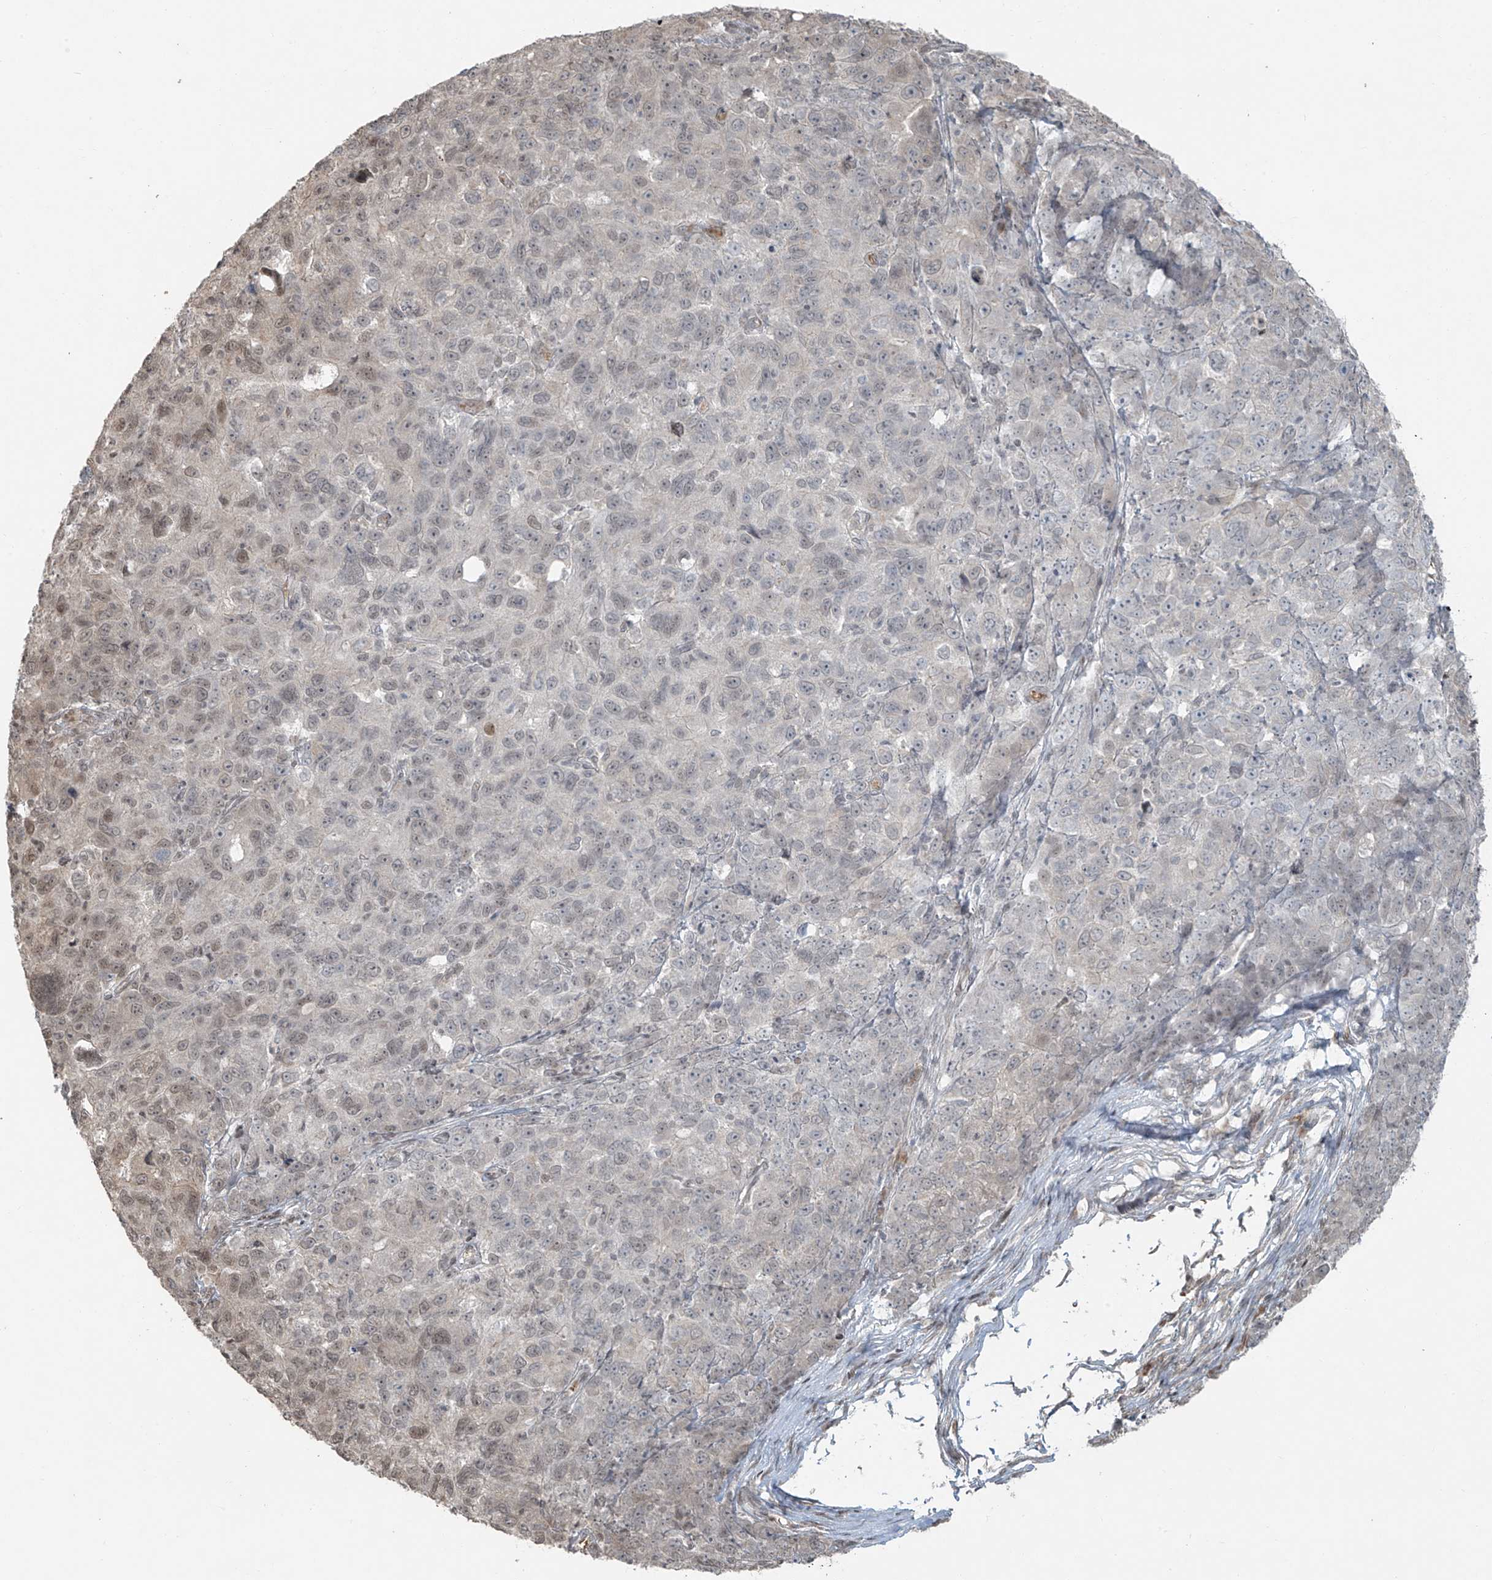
{"staining": {"intensity": "weak", "quantity": "<25%", "location": "nuclear"}, "tissue": "ovarian cancer", "cell_type": "Tumor cells", "image_type": "cancer", "snomed": [{"axis": "morphology", "description": "Carcinoma, endometroid"}, {"axis": "topography", "description": "Ovary"}], "caption": "Micrograph shows no protein positivity in tumor cells of endometroid carcinoma (ovarian) tissue. (Immunohistochemistry, brightfield microscopy, high magnification).", "gene": "TTC22", "patient": {"sex": "female", "age": 42}}